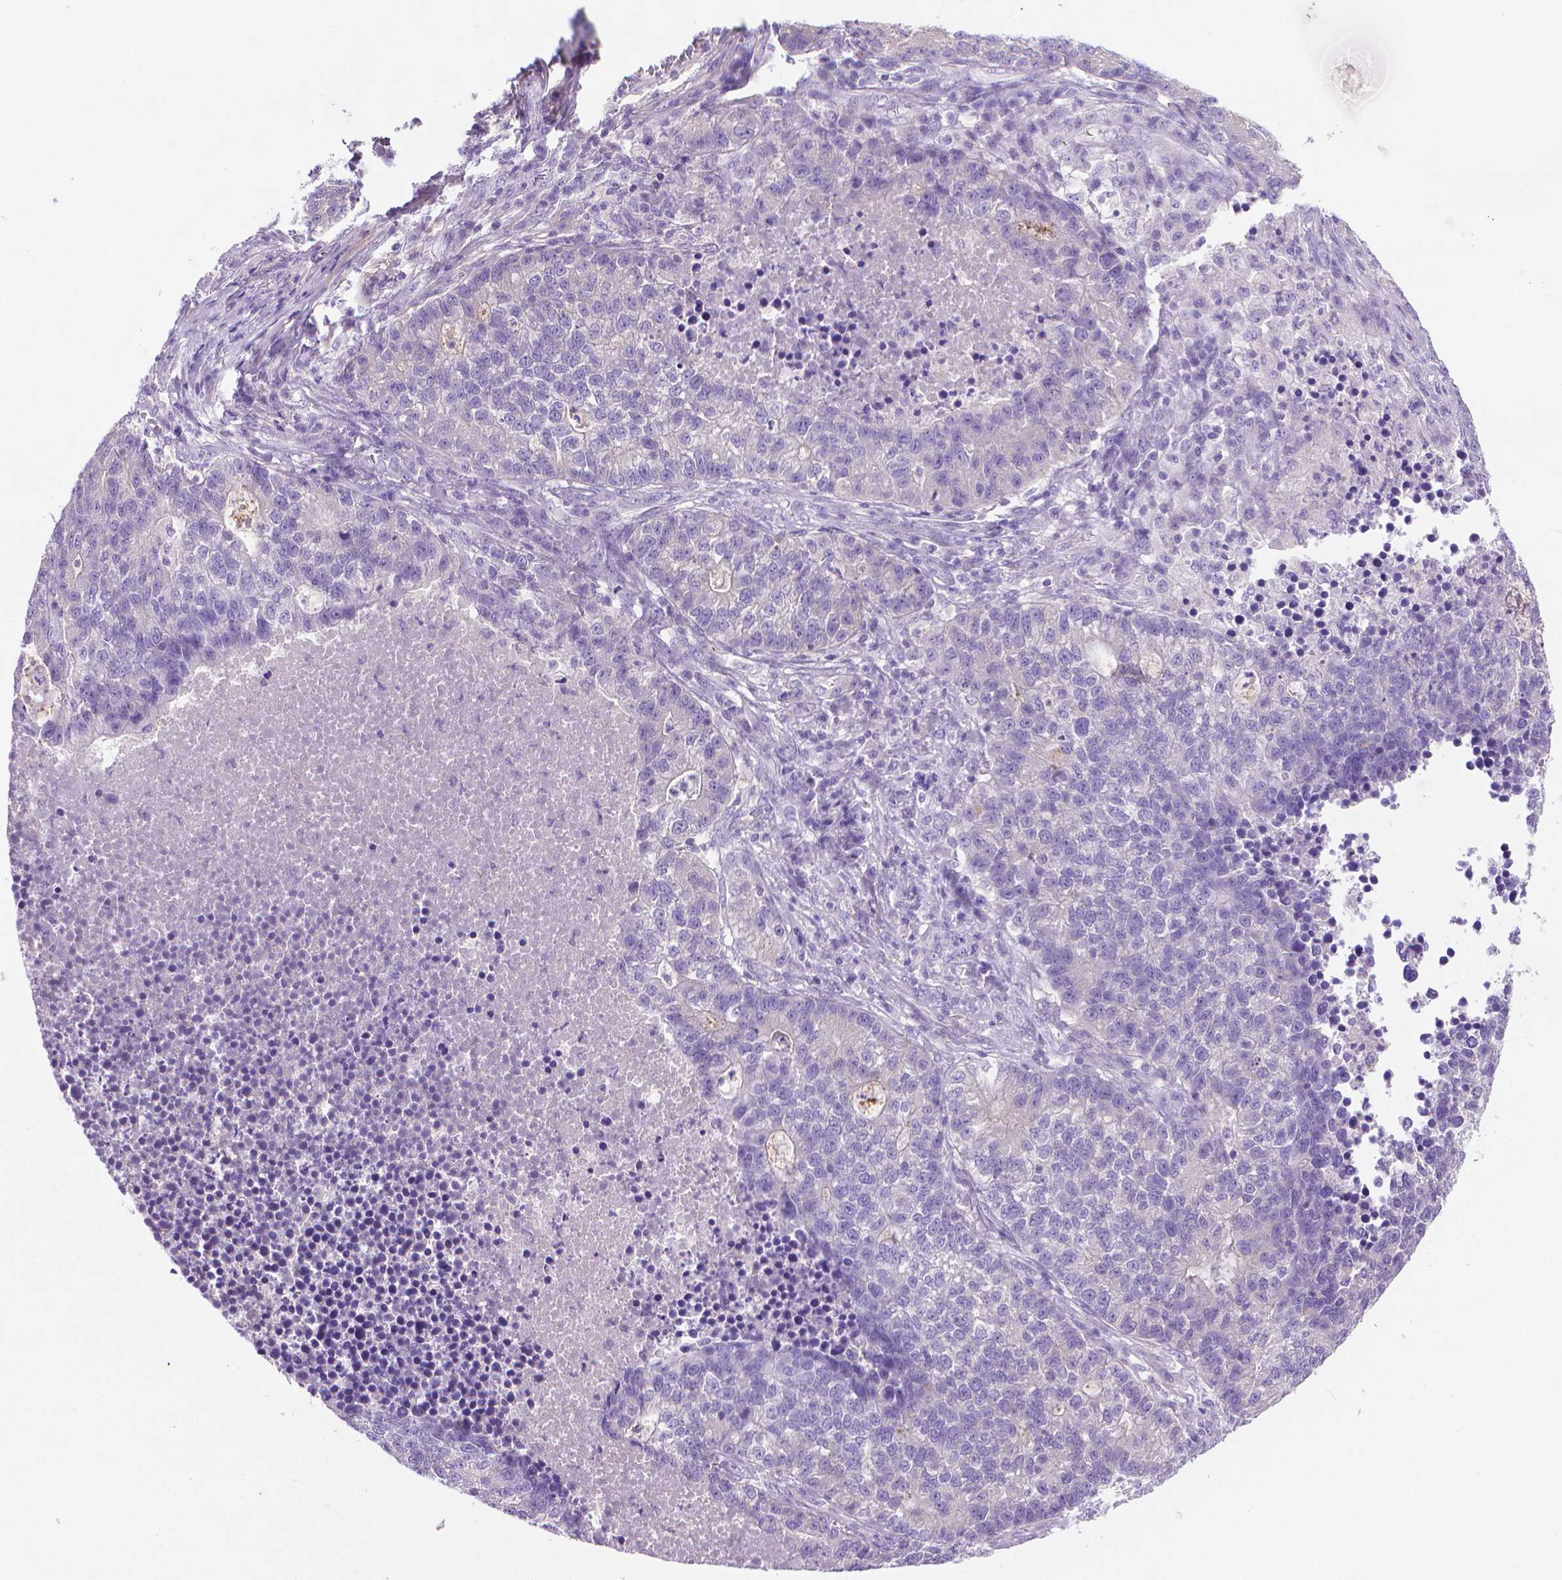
{"staining": {"intensity": "negative", "quantity": "none", "location": "none"}, "tissue": "lung cancer", "cell_type": "Tumor cells", "image_type": "cancer", "snomed": [{"axis": "morphology", "description": "Adenocarcinoma, NOS"}, {"axis": "topography", "description": "Lung"}], "caption": "DAB (3,3'-diaminobenzidine) immunohistochemical staining of lung cancer (adenocarcinoma) demonstrates no significant staining in tumor cells.", "gene": "FASN", "patient": {"sex": "male", "age": 57}}